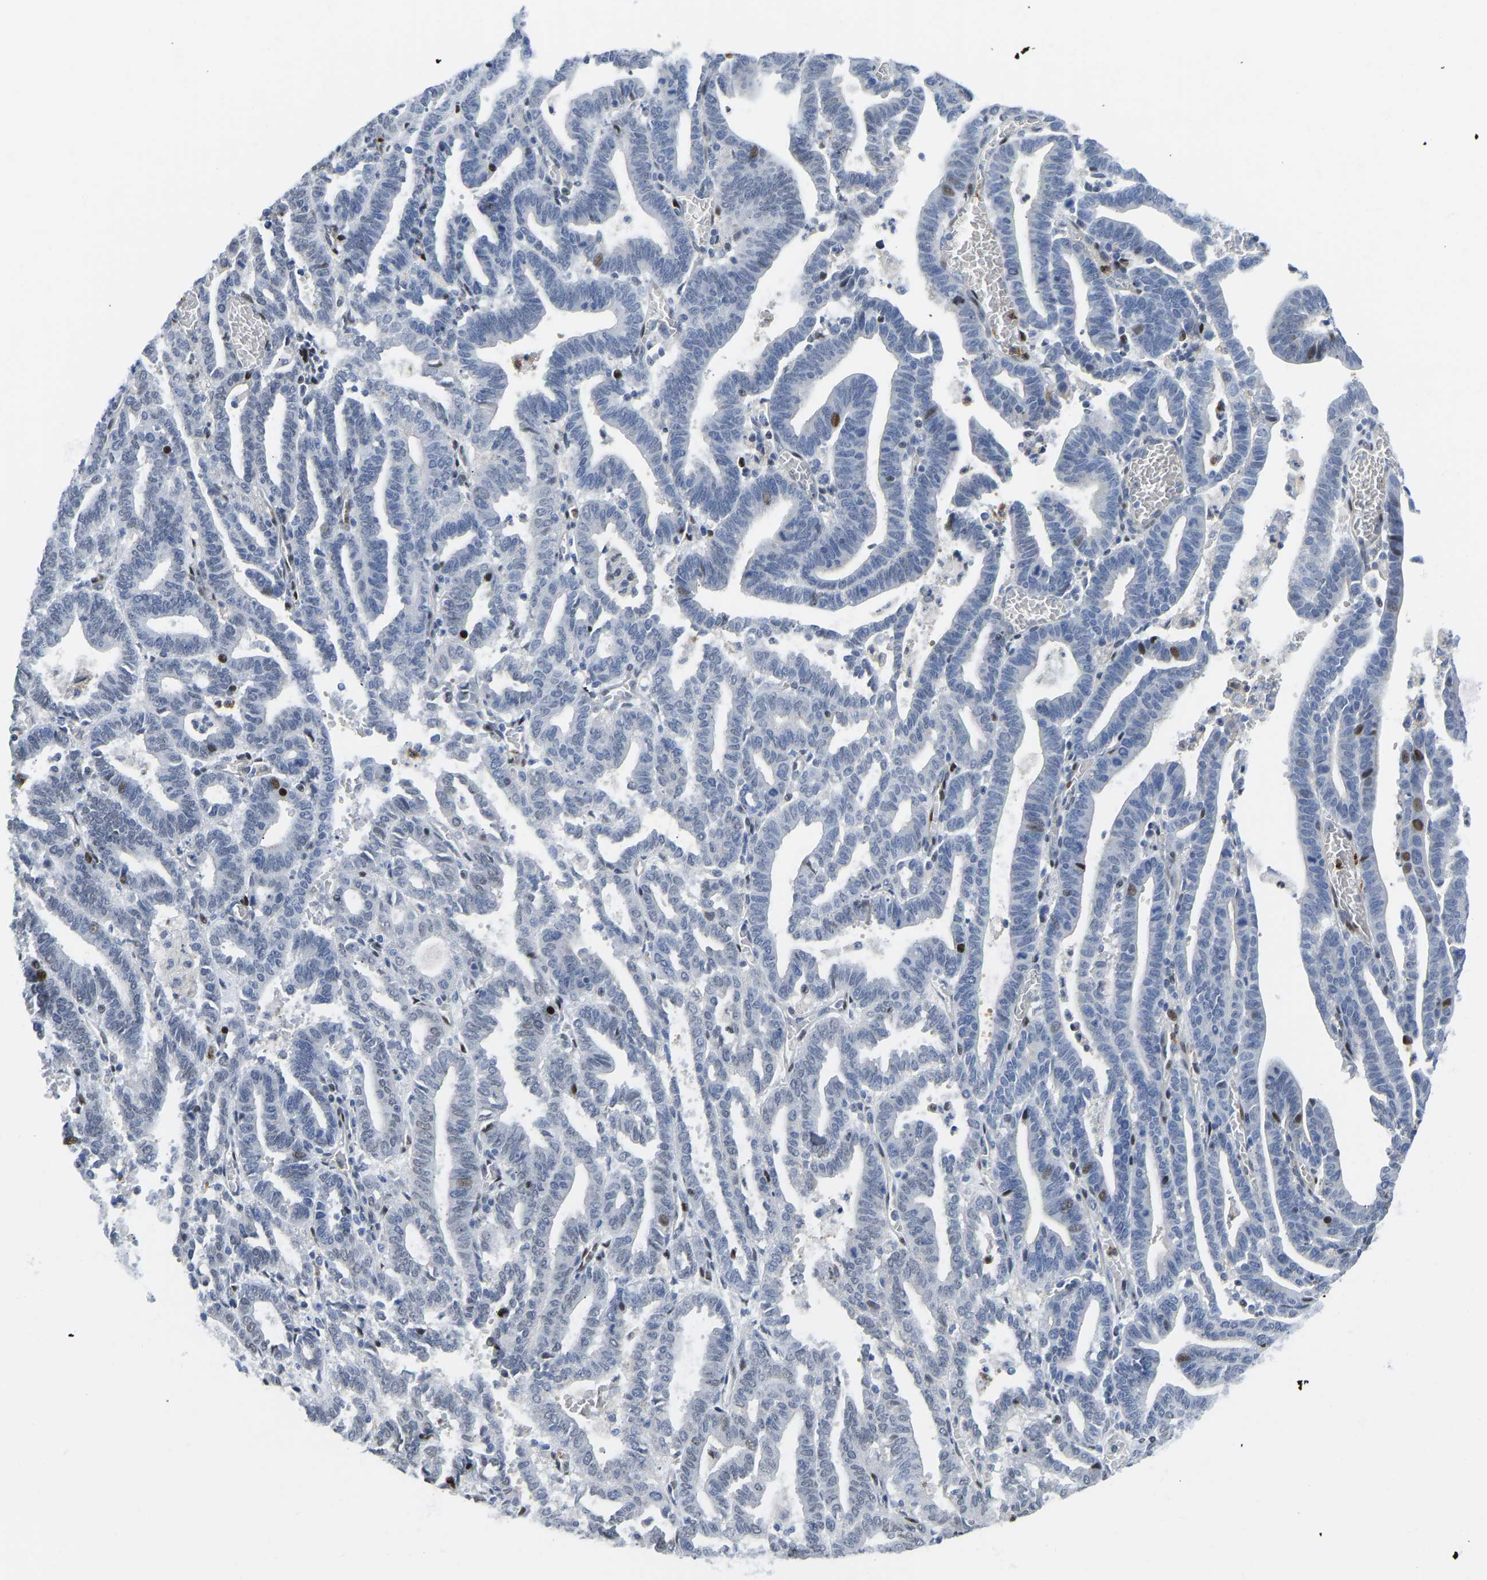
{"staining": {"intensity": "moderate", "quantity": "<25%", "location": "nuclear"}, "tissue": "endometrial cancer", "cell_type": "Tumor cells", "image_type": "cancer", "snomed": [{"axis": "morphology", "description": "Adenocarcinoma, NOS"}, {"axis": "topography", "description": "Uterus"}], "caption": "Protein analysis of endometrial cancer tissue demonstrates moderate nuclear staining in approximately <25% of tumor cells.", "gene": "HDAC5", "patient": {"sex": "female", "age": 83}}